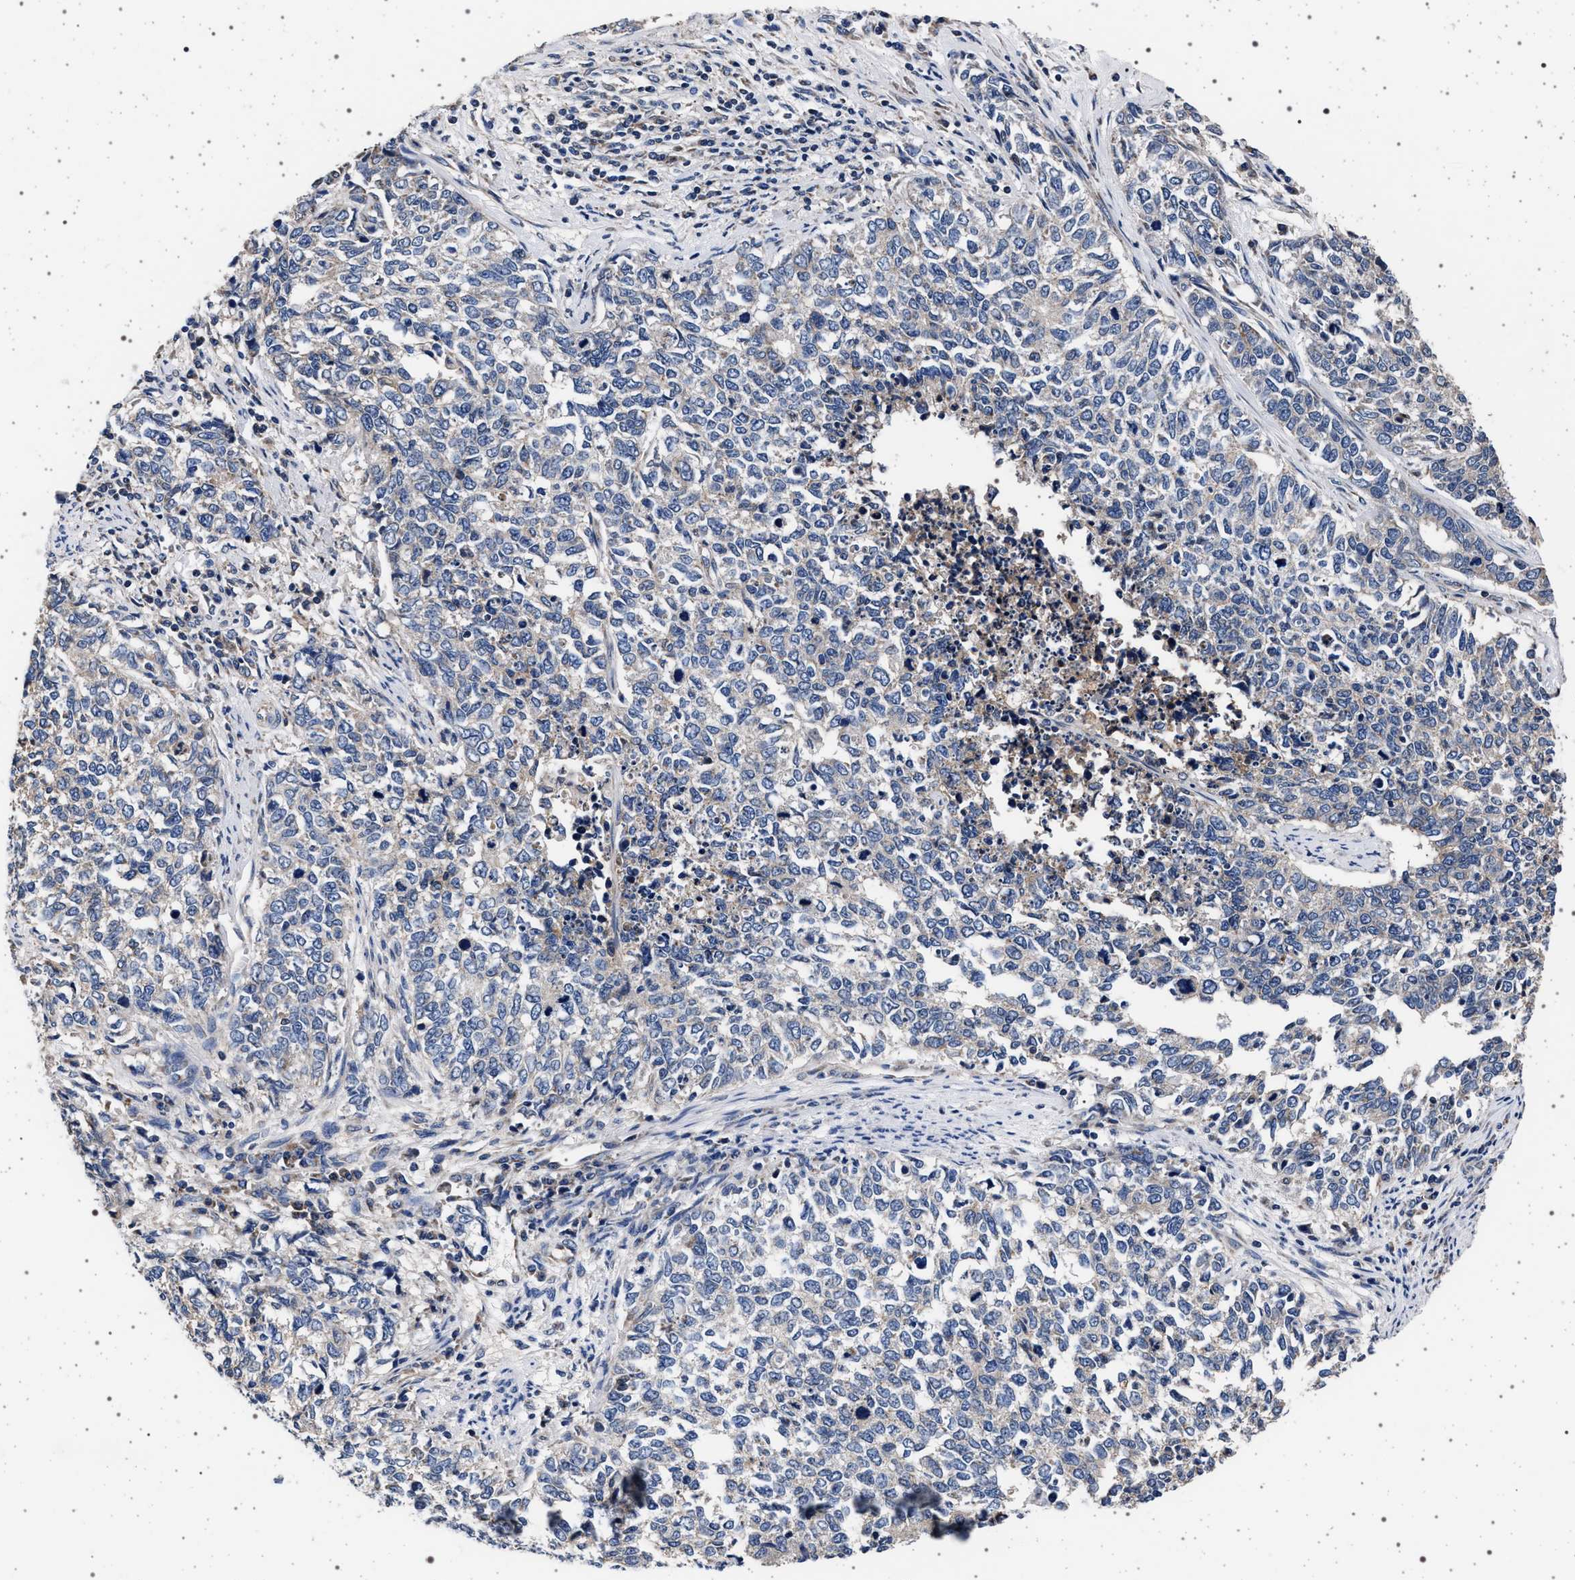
{"staining": {"intensity": "negative", "quantity": "none", "location": "none"}, "tissue": "cervical cancer", "cell_type": "Tumor cells", "image_type": "cancer", "snomed": [{"axis": "morphology", "description": "Squamous cell carcinoma, NOS"}, {"axis": "topography", "description": "Cervix"}], "caption": "Cervical cancer (squamous cell carcinoma) stained for a protein using IHC shows no staining tumor cells.", "gene": "MAP3K2", "patient": {"sex": "female", "age": 63}}